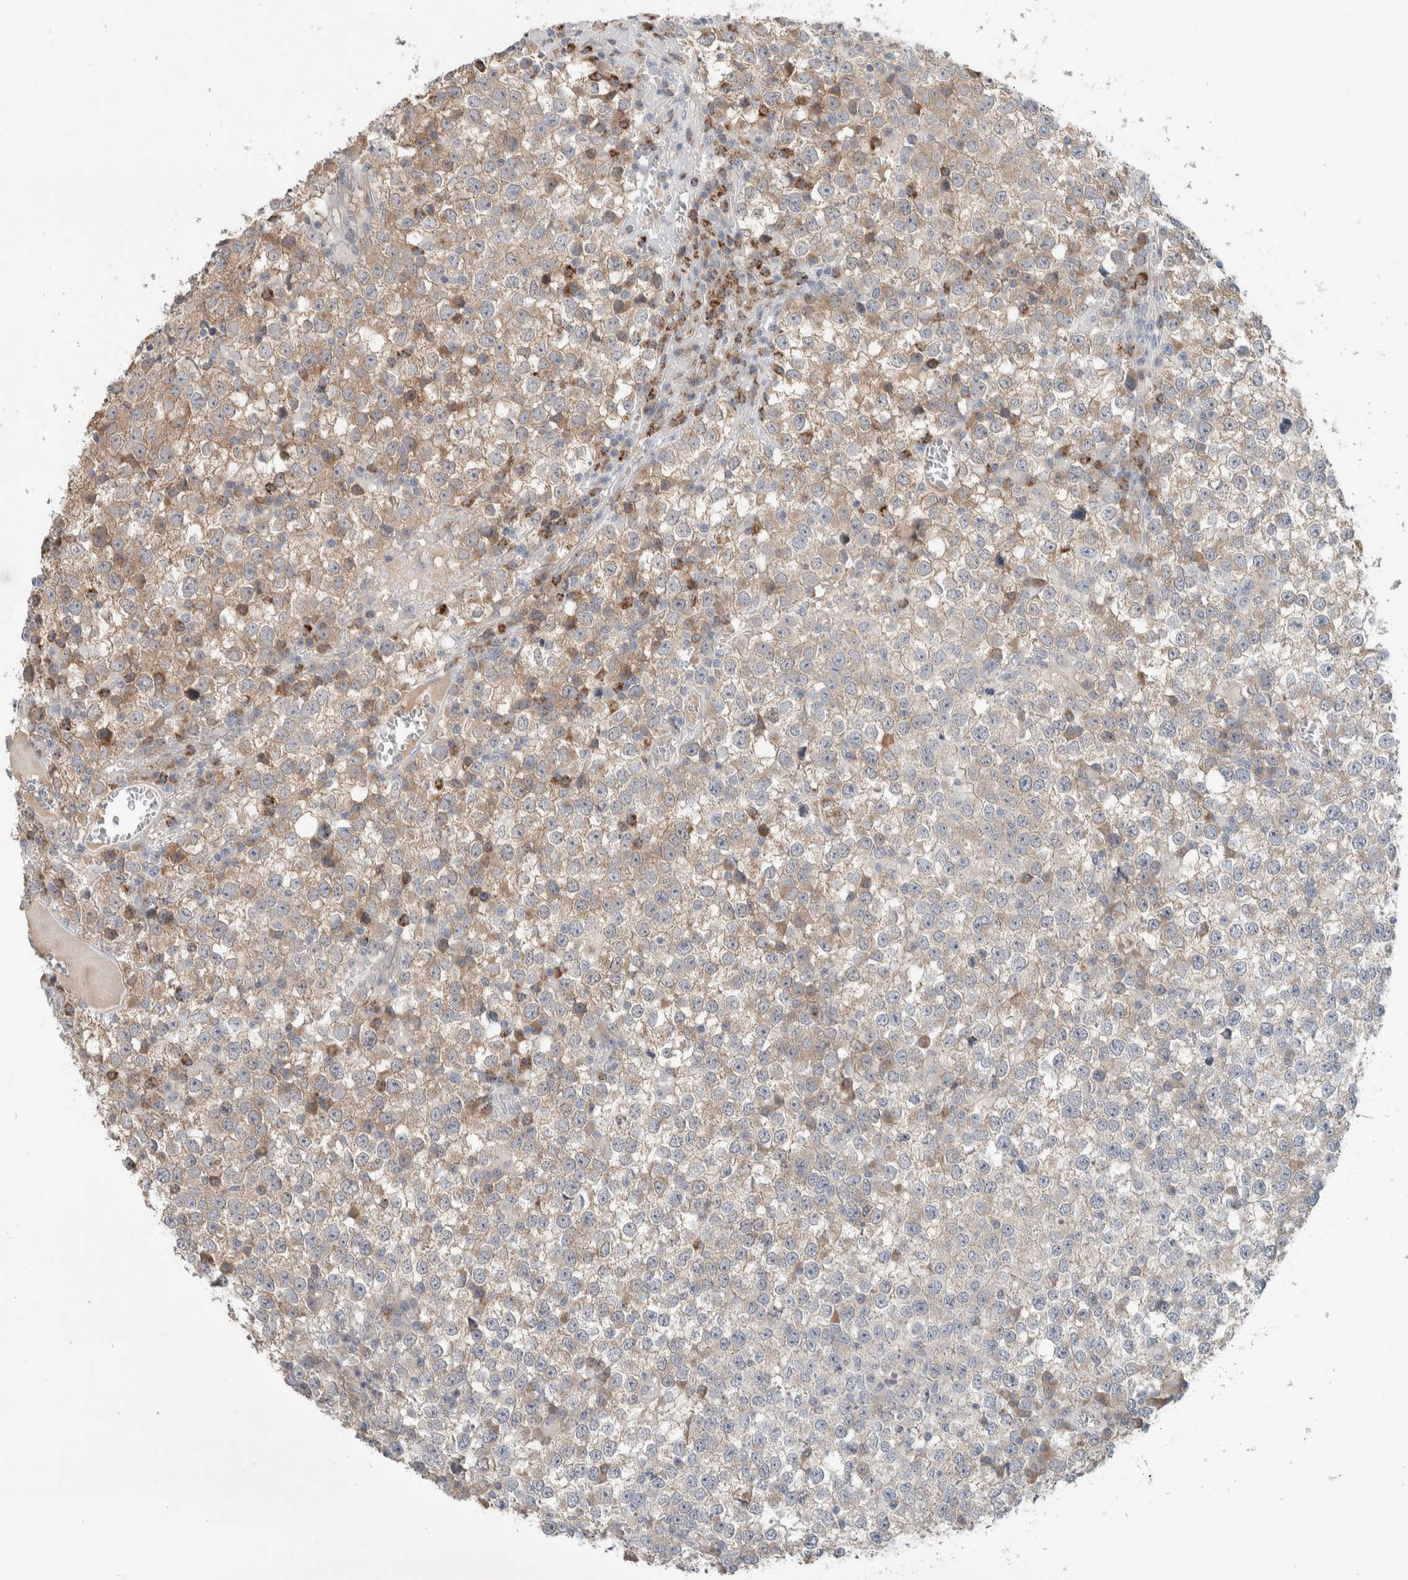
{"staining": {"intensity": "moderate", "quantity": "25%-75%", "location": "cytoplasmic/membranous"}, "tissue": "testis cancer", "cell_type": "Tumor cells", "image_type": "cancer", "snomed": [{"axis": "morphology", "description": "Seminoma, NOS"}, {"axis": "topography", "description": "Testis"}], "caption": "Immunohistochemistry (IHC) histopathology image of neoplastic tissue: seminoma (testis) stained using IHC exhibits medium levels of moderate protein expression localized specifically in the cytoplasmic/membranous of tumor cells, appearing as a cytoplasmic/membranous brown color.", "gene": "DEPTOR", "patient": {"sex": "male", "age": 65}}